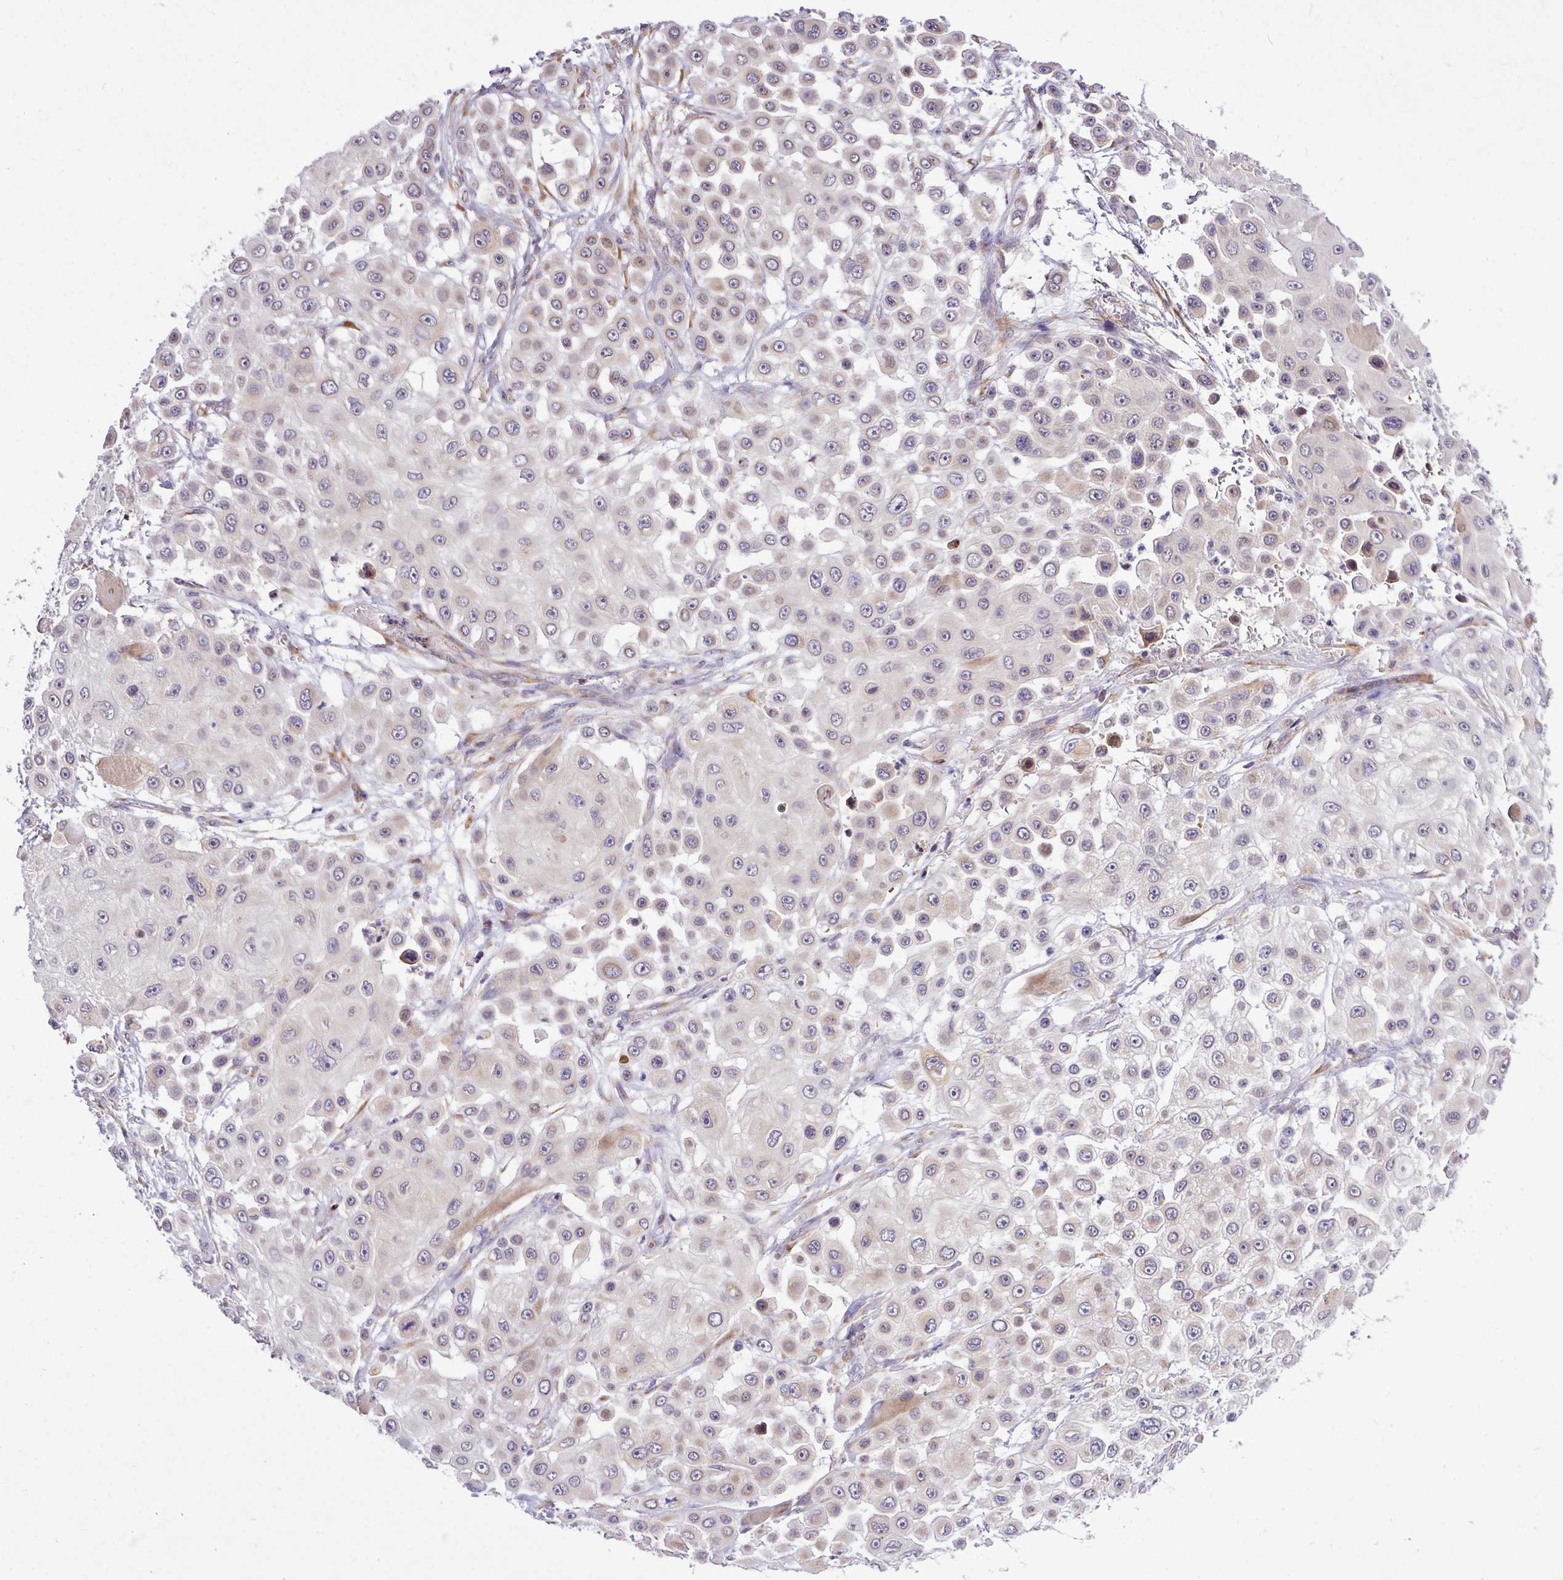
{"staining": {"intensity": "weak", "quantity": "25%-75%", "location": "cytoplasmic/membranous"}, "tissue": "skin cancer", "cell_type": "Tumor cells", "image_type": "cancer", "snomed": [{"axis": "morphology", "description": "Squamous cell carcinoma, NOS"}, {"axis": "topography", "description": "Skin"}], "caption": "DAB (3,3'-diaminobenzidine) immunohistochemical staining of human skin squamous cell carcinoma reveals weak cytoplasmic/membranous protein staining in approximately 25%-75% of tumor cells. The protein is stained brown, and the nuclei are stained in blue (DAB (3,3'-diaminobenzidine) IHC with brightfield microscopy, high magnification).", "gene": "TM2D2", "patient": {"sex": "male", "age": 67}}